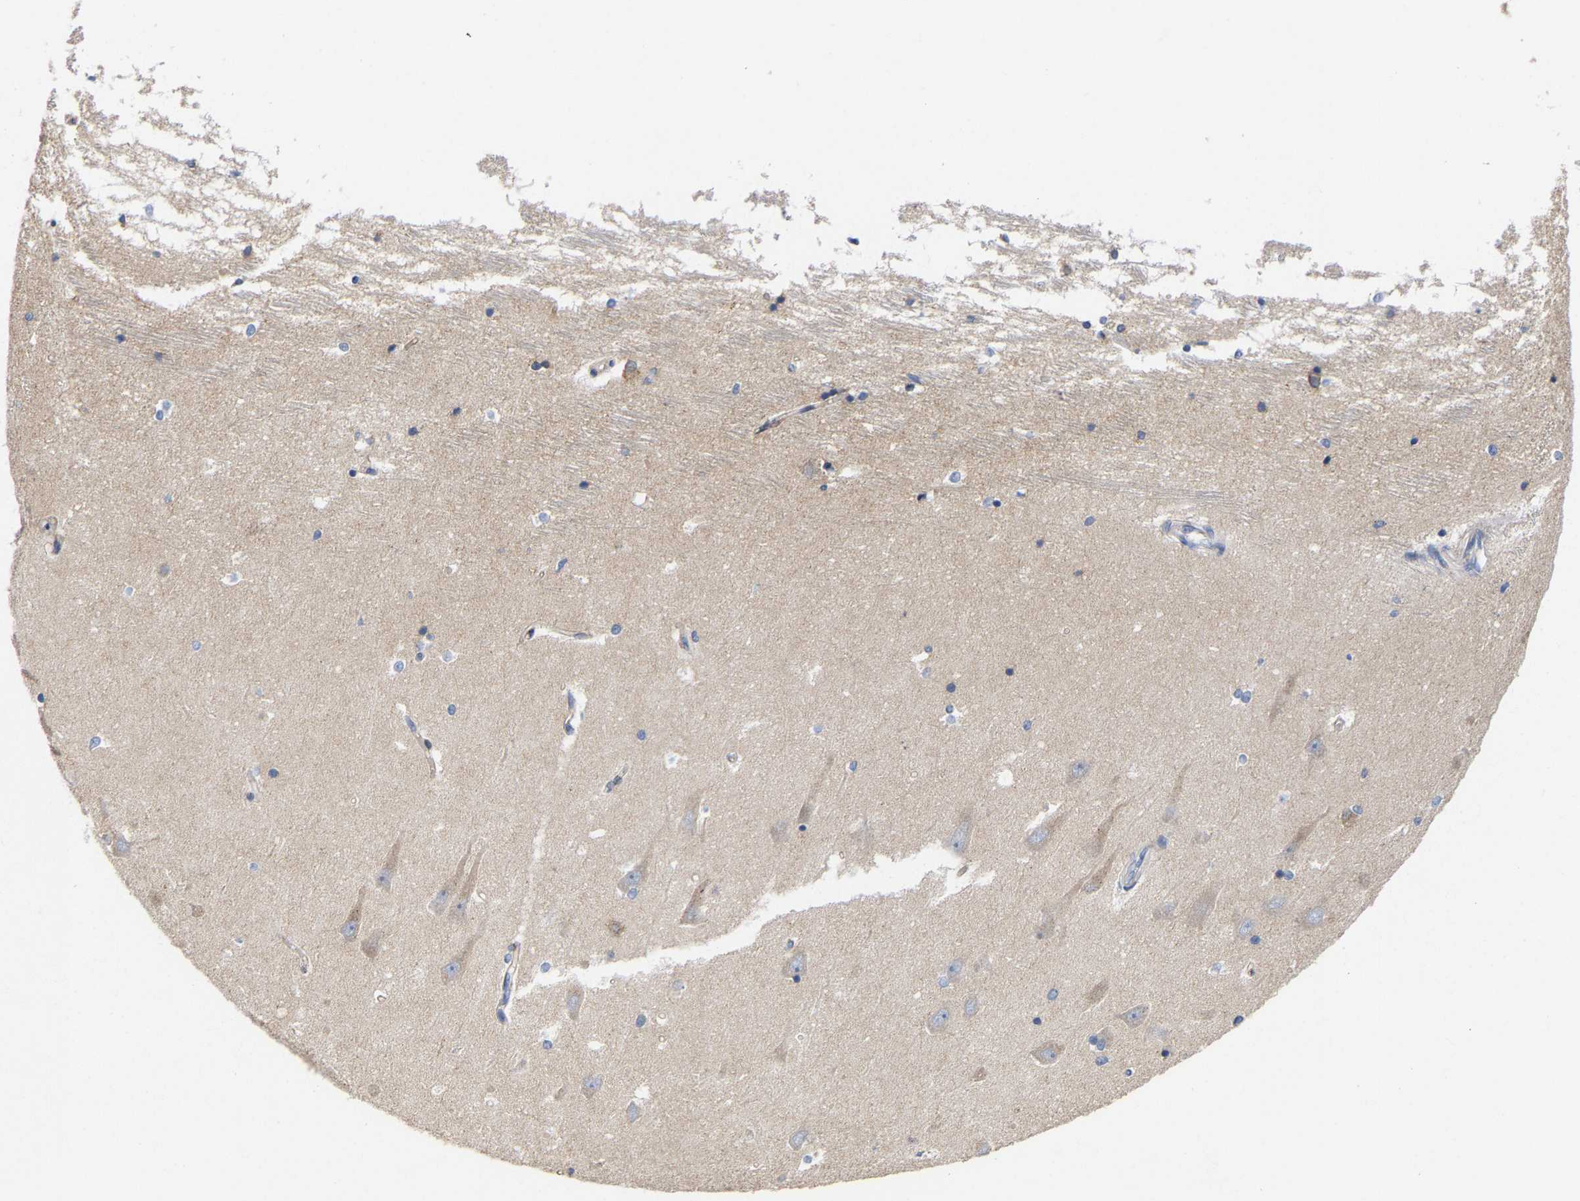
{"staining": {"intensity": "weak", "quantity": "<25%", "location": "cytoplasmic/membranous"}, "tissue": "hippocampus", "cell_type": "Glial cells", "image_type": "normal", "snomed": [{"axis": "morphology", "description": "Normal tissue, NOS"}, {"axis": "topography", "description": "Hippocampus"}], "caption": "Immunohistochemistry image of unremarkable hippocampus: hippocampus stained with DAB displays no significant protein staining in glial cells.", "gene": "PPP1R15A", "patient": {"sex": "male", "age": 45}}